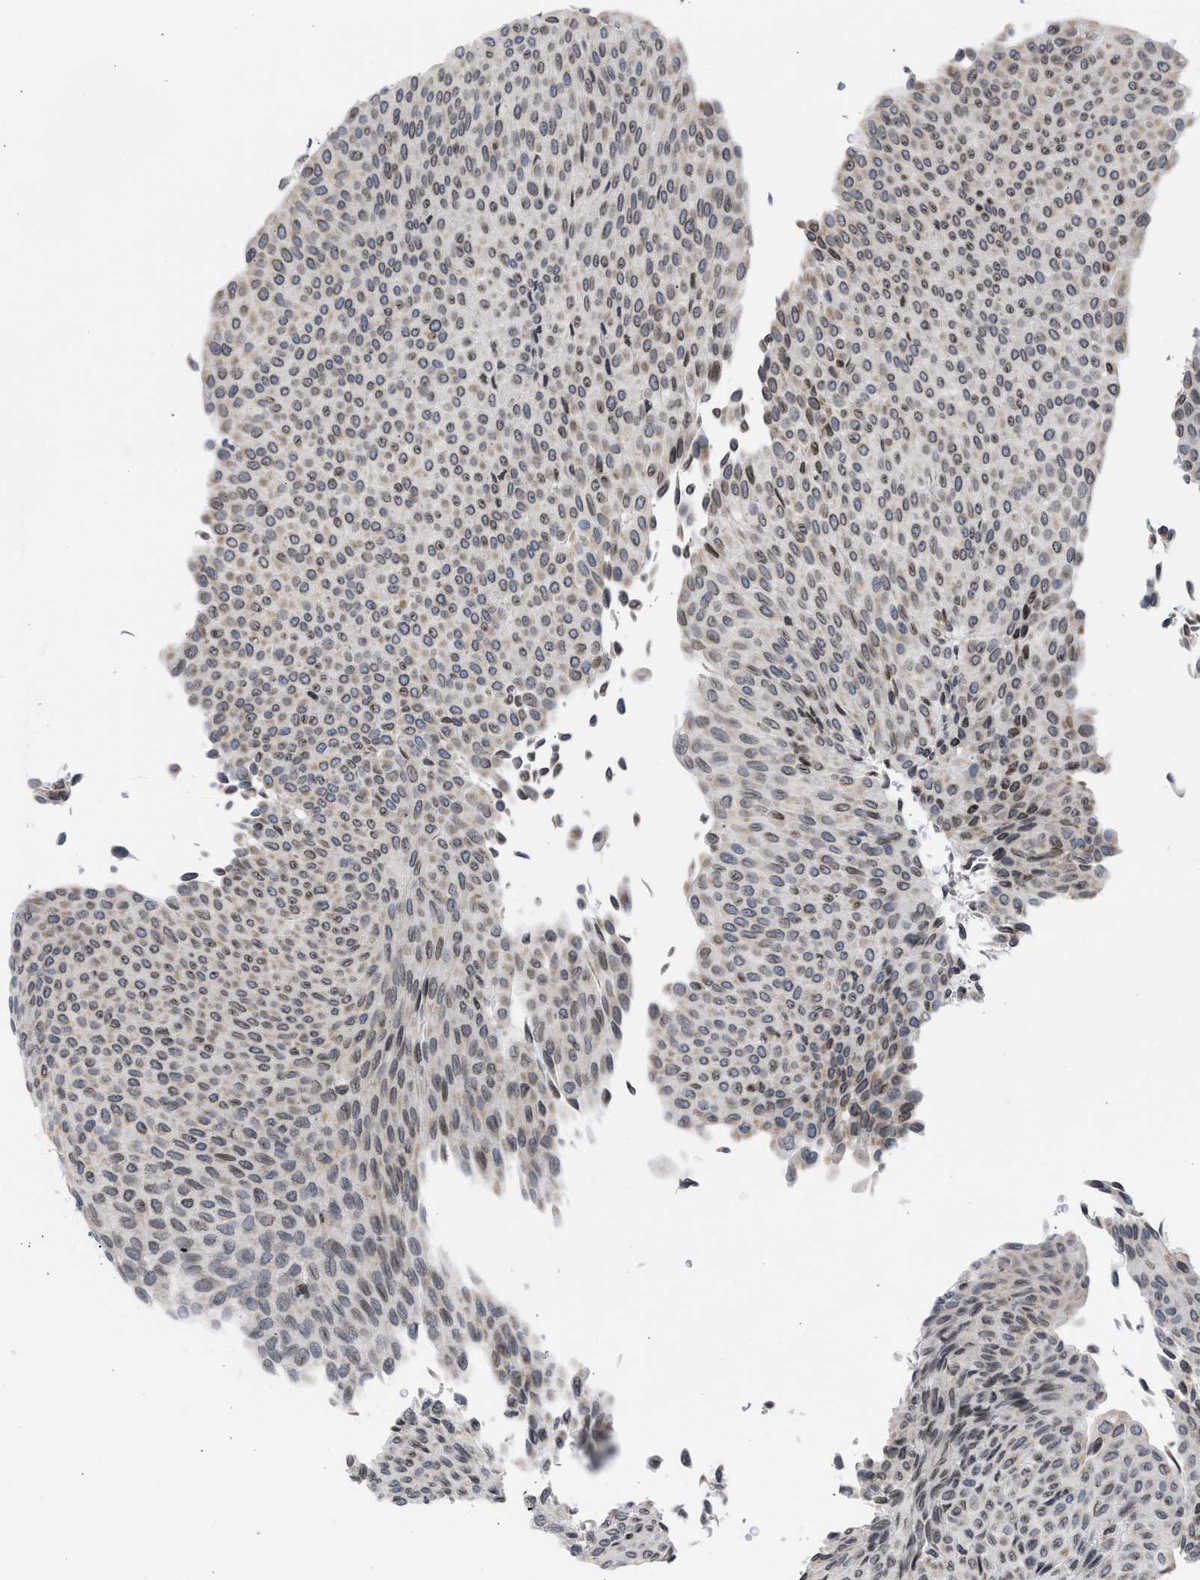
{"staining": {"intensity": "weak", "quantity": "25%-75%", "location": "cytoplasmic/membranous,nuclear"}, "tissue": "urothelial cancer", "cell_type": "Tumor cells", "image_type": "cancer", "snomed": [{"axis": "morphology", "description": "Urothelial carcinoma, Low grade"}, {"axis": "topography", "description": "Urinary bladder"}], "caption": "A brown stain labels weak cytoplasmic/membranous and nuclear expression of a protein in urothelial cancer tumor cells.", "gene": "NUP35", "patient": {"sex": "male", "age": 78}}